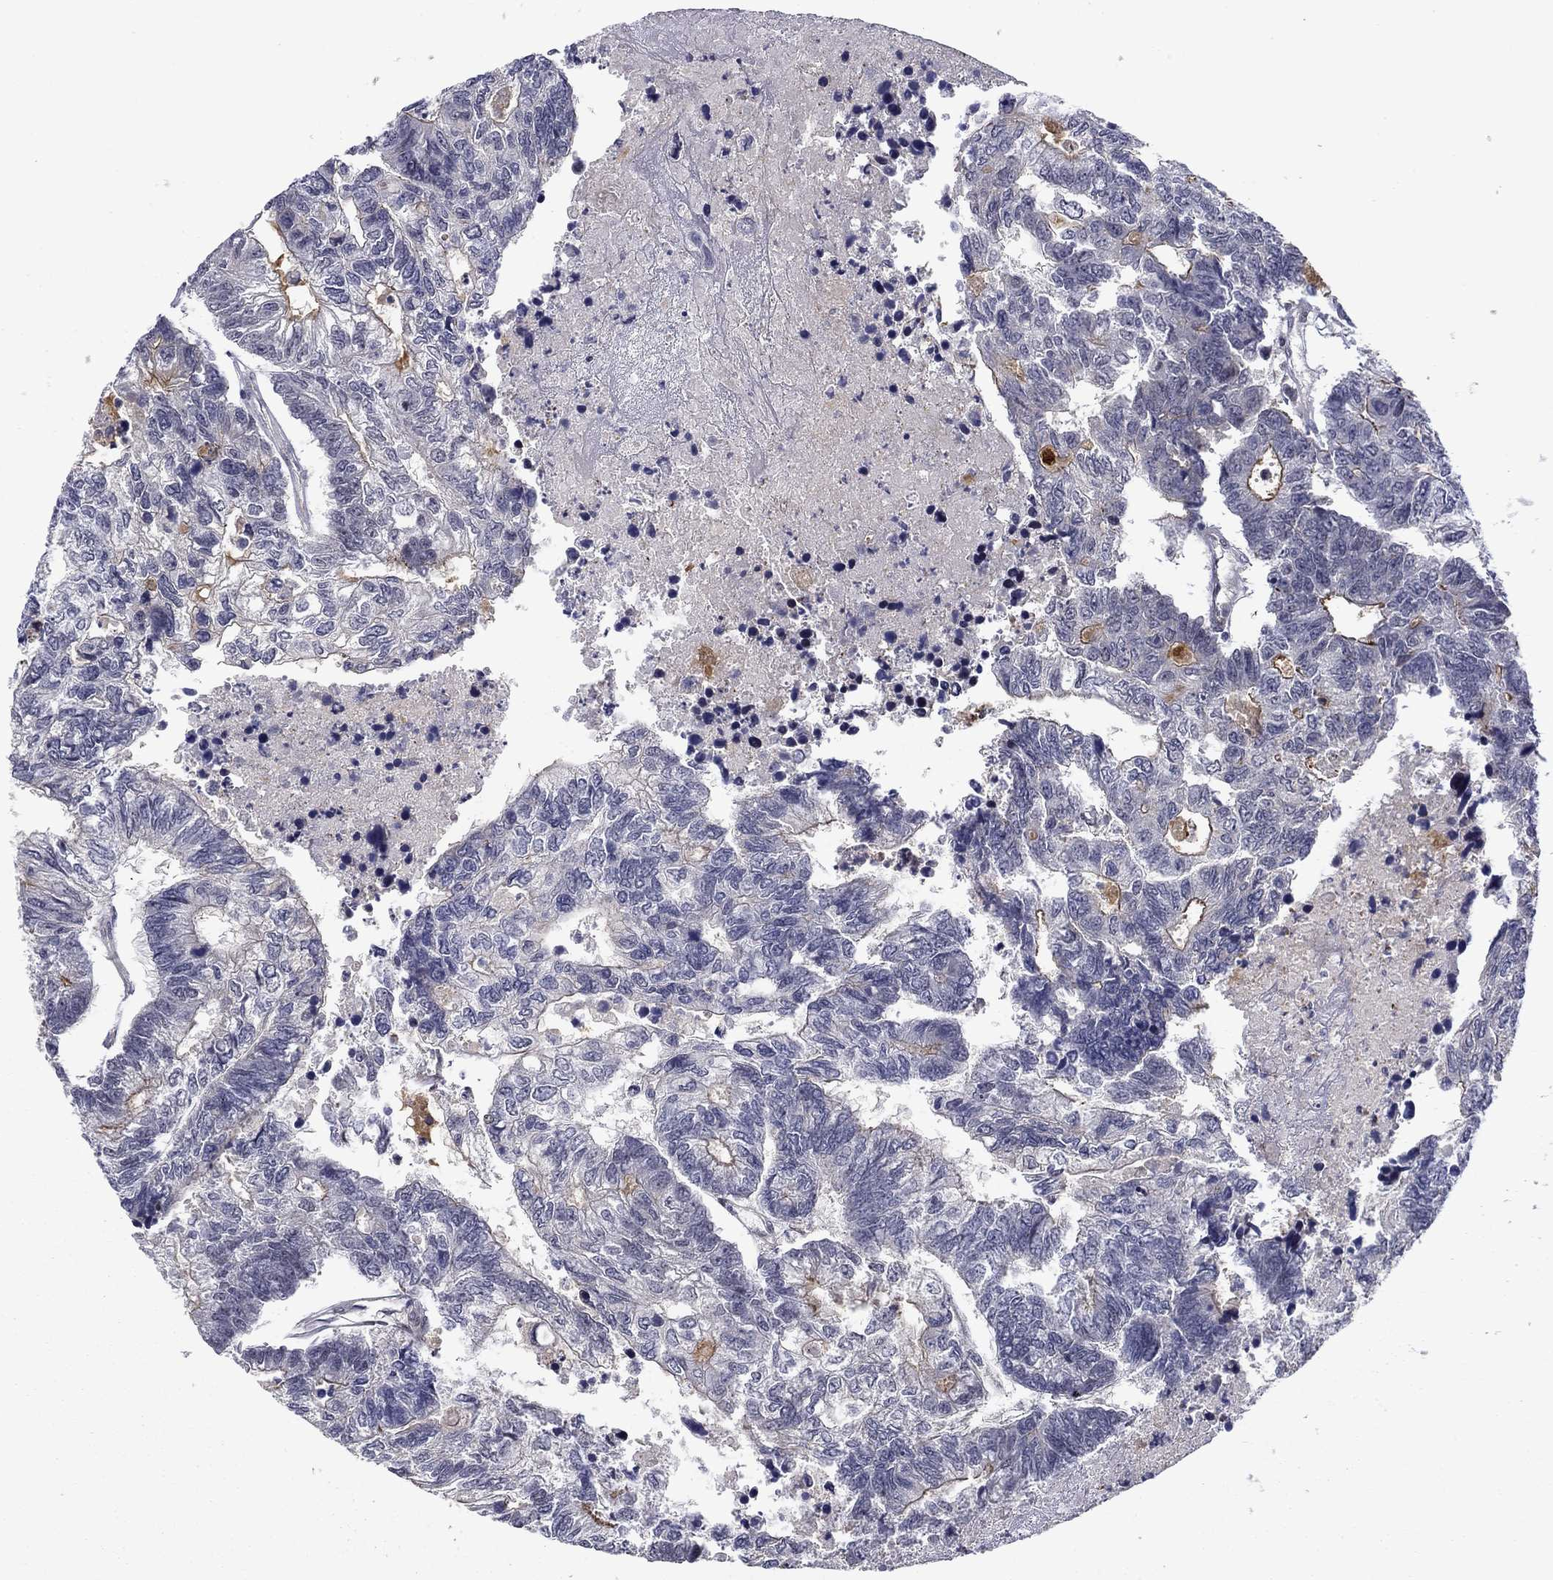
{"staining": {"intensity": "weak", "quantity": "<25%", "location": "cytoplasmic/membranous"}, "tissue": "colorectal cancer", "cell_type": "Tumor cells", "image_type": "cancer", "snomed": [{"axis": "morphology", "description": "Adenocarcinoma, NOS"}, {"axis": "topography", "description": "Colon"}], "caption": "Immunohistochemistry of human colorectal cancer (adenocarcinoma) reveals no expression in tumor cells.", "gene": "B3GAT1", "patient": {"sex": "female", "age": 48}}